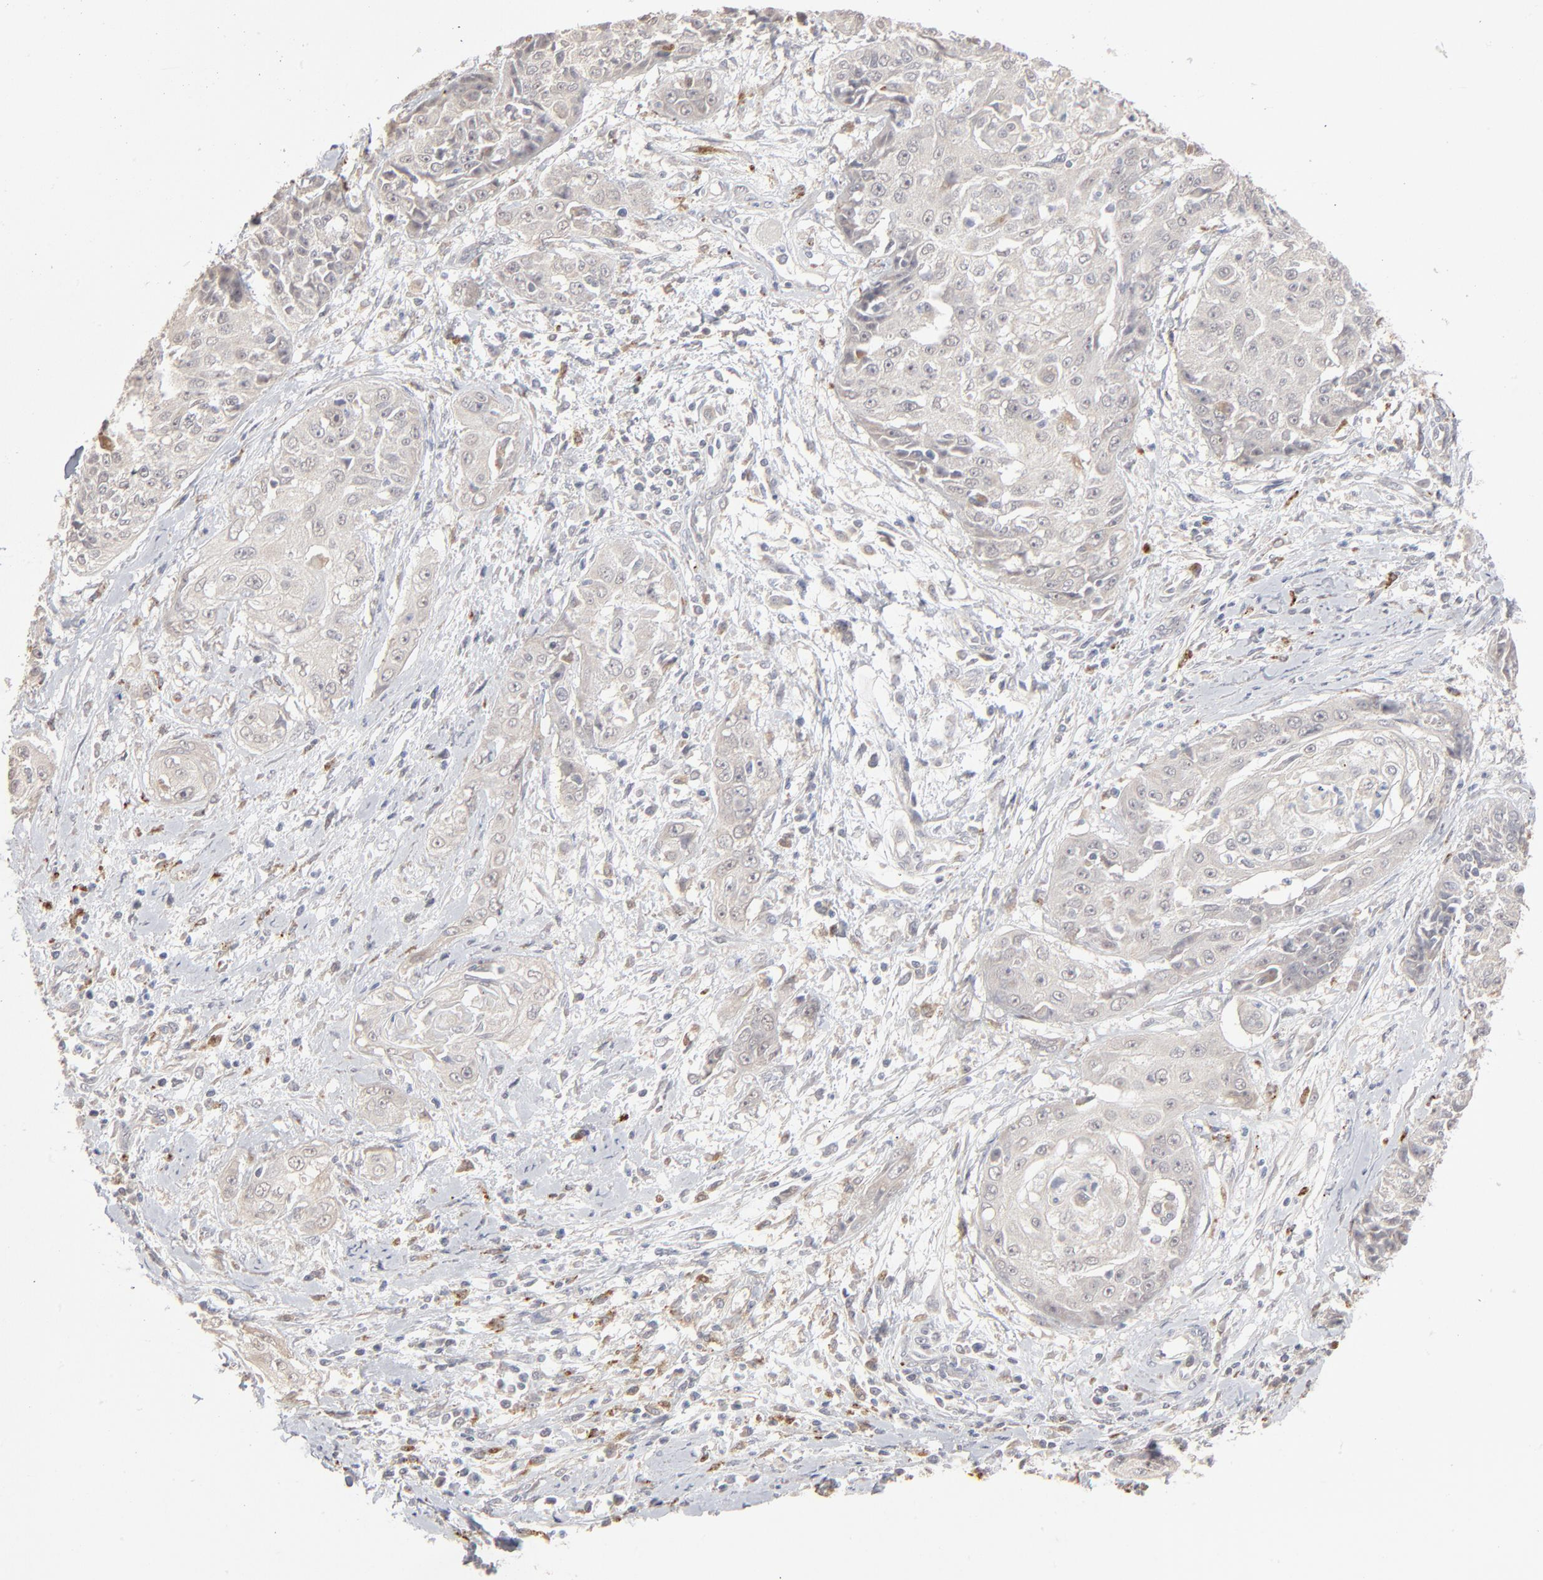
{"staining": {"intensity": "negative", "quantity": "none", "location": "none"}, "tissue": "cervical cancer", "cell_type": "Tumor cells", "image_type": "cancer", "snomed": [{"axis": "morphology", "description": "Squamous cell carcinoma, NOS"}, {"axis": "topography", "description": "Cervix"}], "caption": "Immunohistochemical staining of human cervical cancer displays no significant positivity in tumor cells. Brightfield microscopy of IHC stained with DAB (3,3'-diaminobenzidine) (brown) and hematoxylin (blue), captured at high magnification.", "gene": "POMT2", "patient": {"sex": "female", "age": 64}}